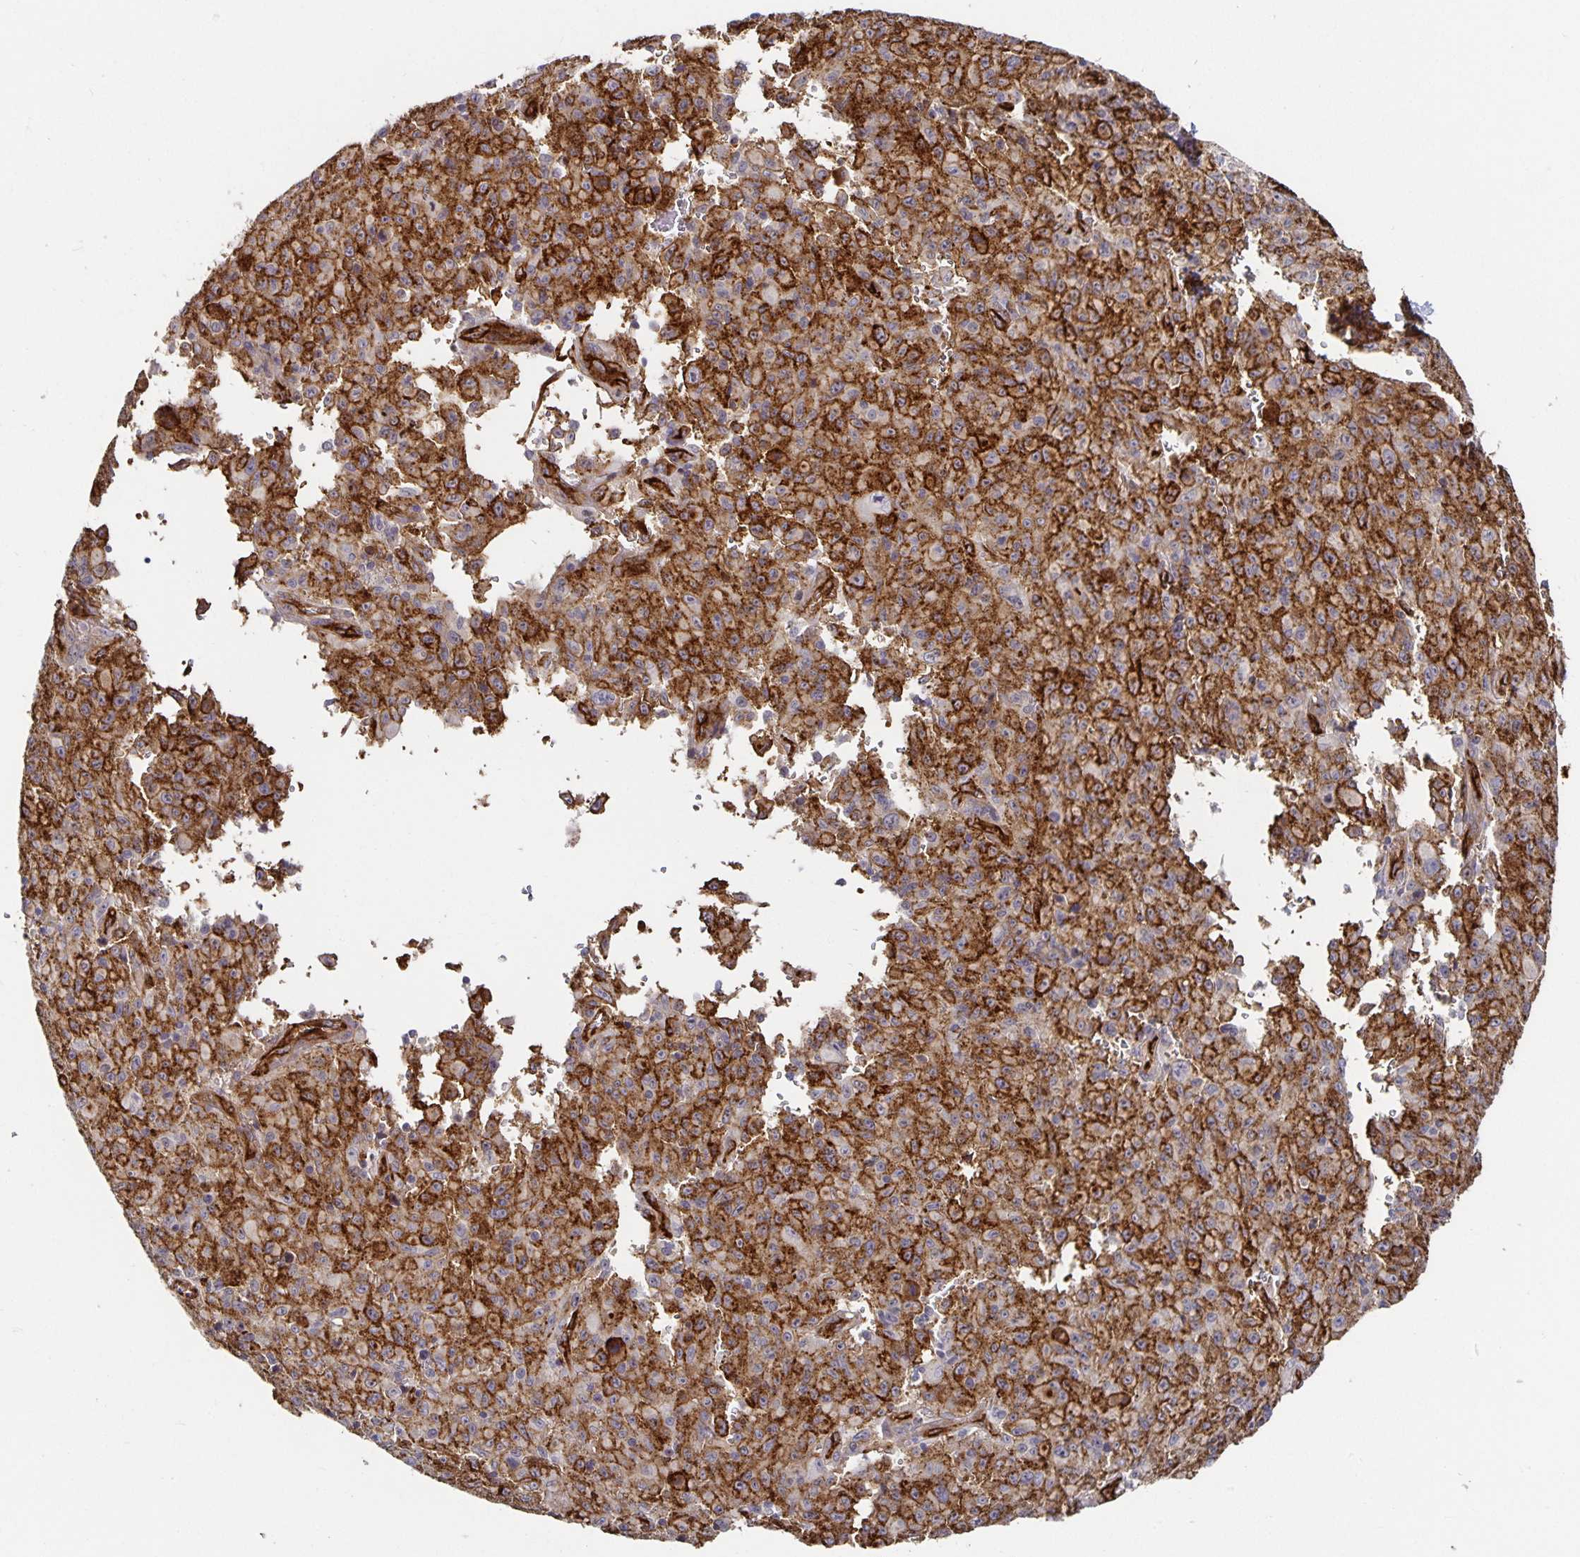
{"staining": {"intensity": "strong", "quantity": ">75%", "location": "cytoplasmic/membranous"}, "tissue": "melanoma", "cell_type": "Tumor cells", "image_type": "cancer", "snomed": [{"axis": "morphology", "description": "Malignant melanoma, NOS"}, {"axis": "topography", "description": "Skin"}], "caption": "Melanoma stained with immunohistochemistry reveals strong cytoplasmic/membranous staining in about >75% of tumor cells.", "gene": "PODXL", "patient": {"sex": "male", "age": 46}}